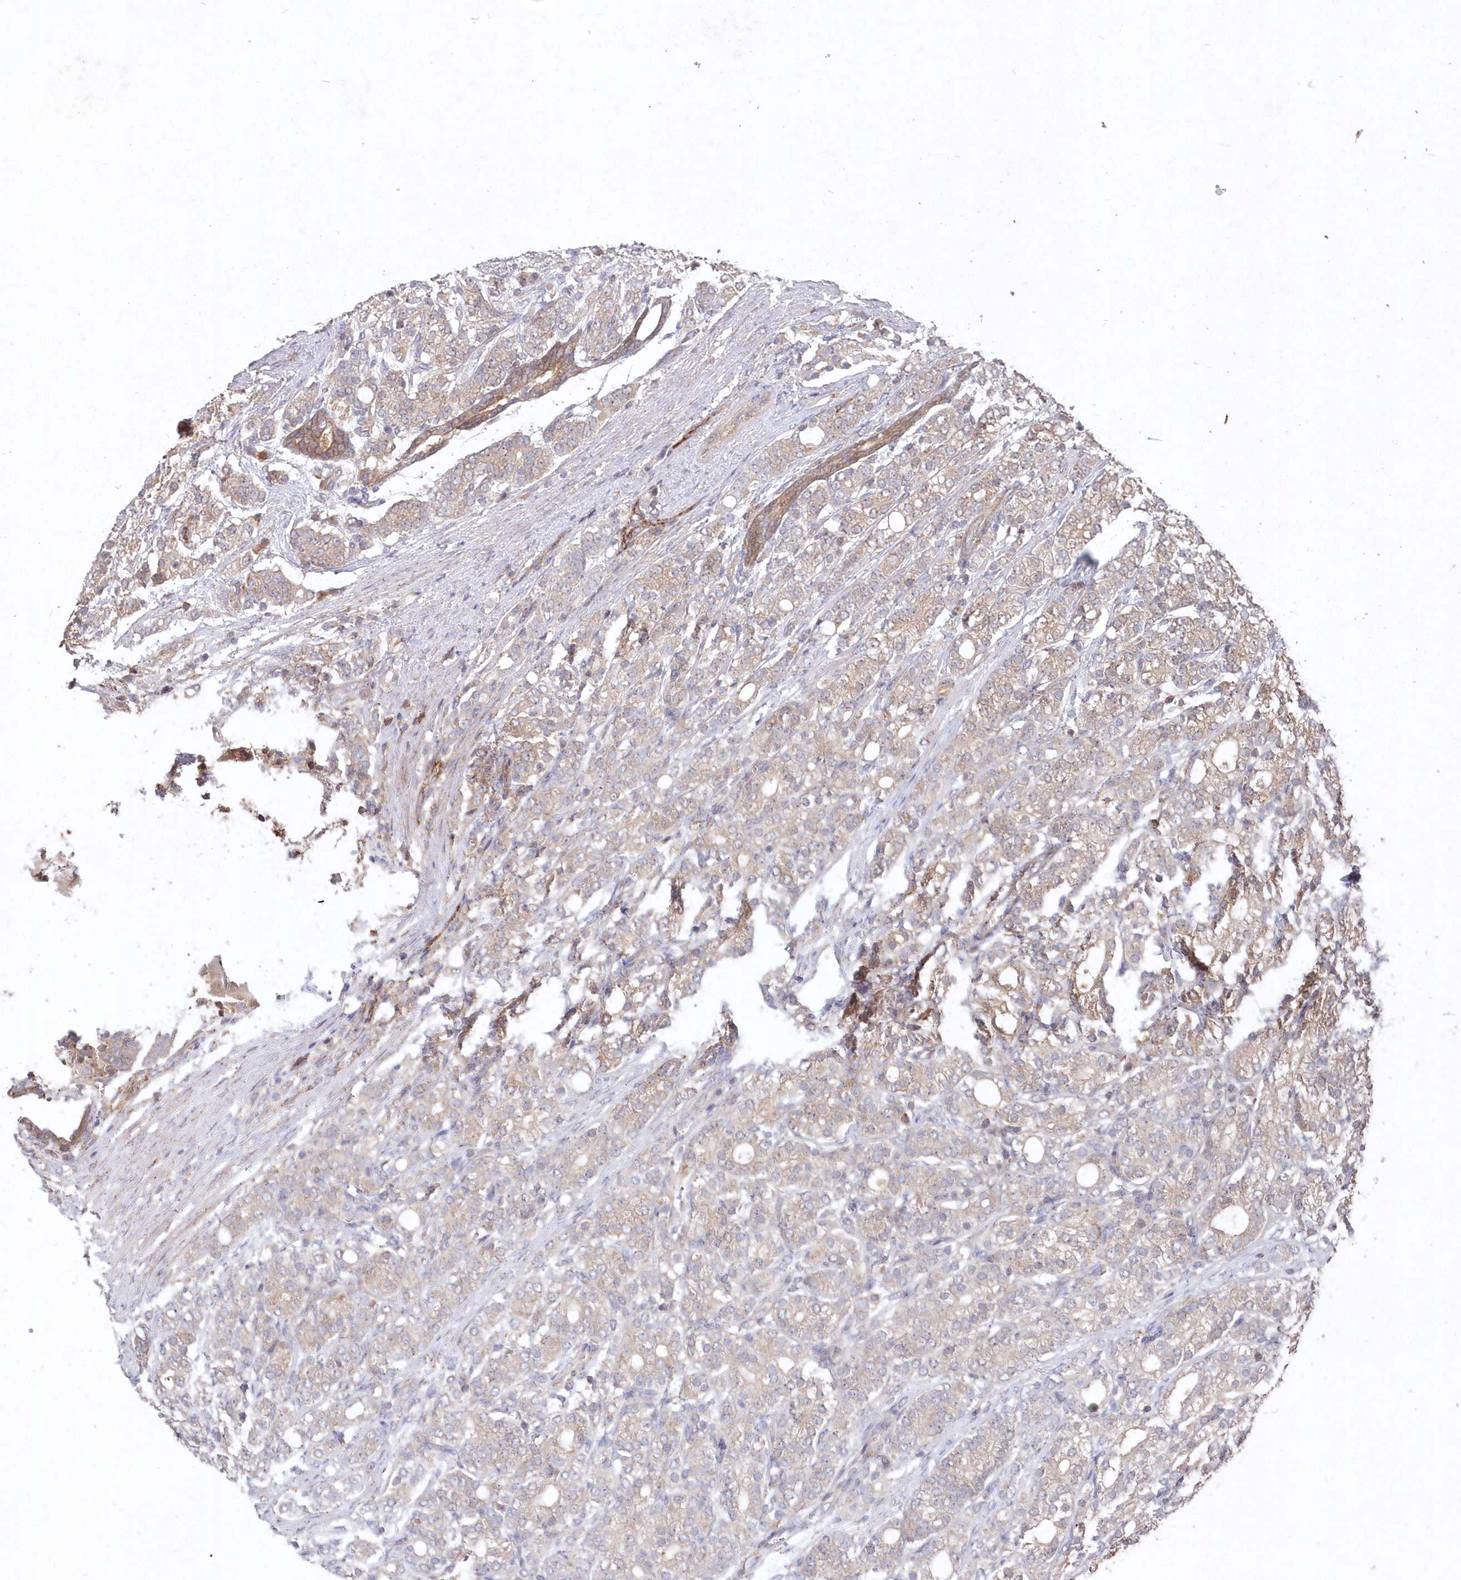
{"staining": {"intensity": "negative", "quantity": "none", "location": "none"}, "tissue": "prostate cancer", "cell_type": "Tumor cells", "image_type": "cancer", "snomed": [{"axis": "morphology", "description": "Adenocarcinoma, High grade"}, {"axis": "topography", "description": "Prostate"}], "caption": "A photomicrograph of prostate adenocarcinoma (high-grade) stained for a protein exhibits no brown staining in tumor cells.", "gene": "ABHD14B", "patient": {"sex": "male", "age": 57}}